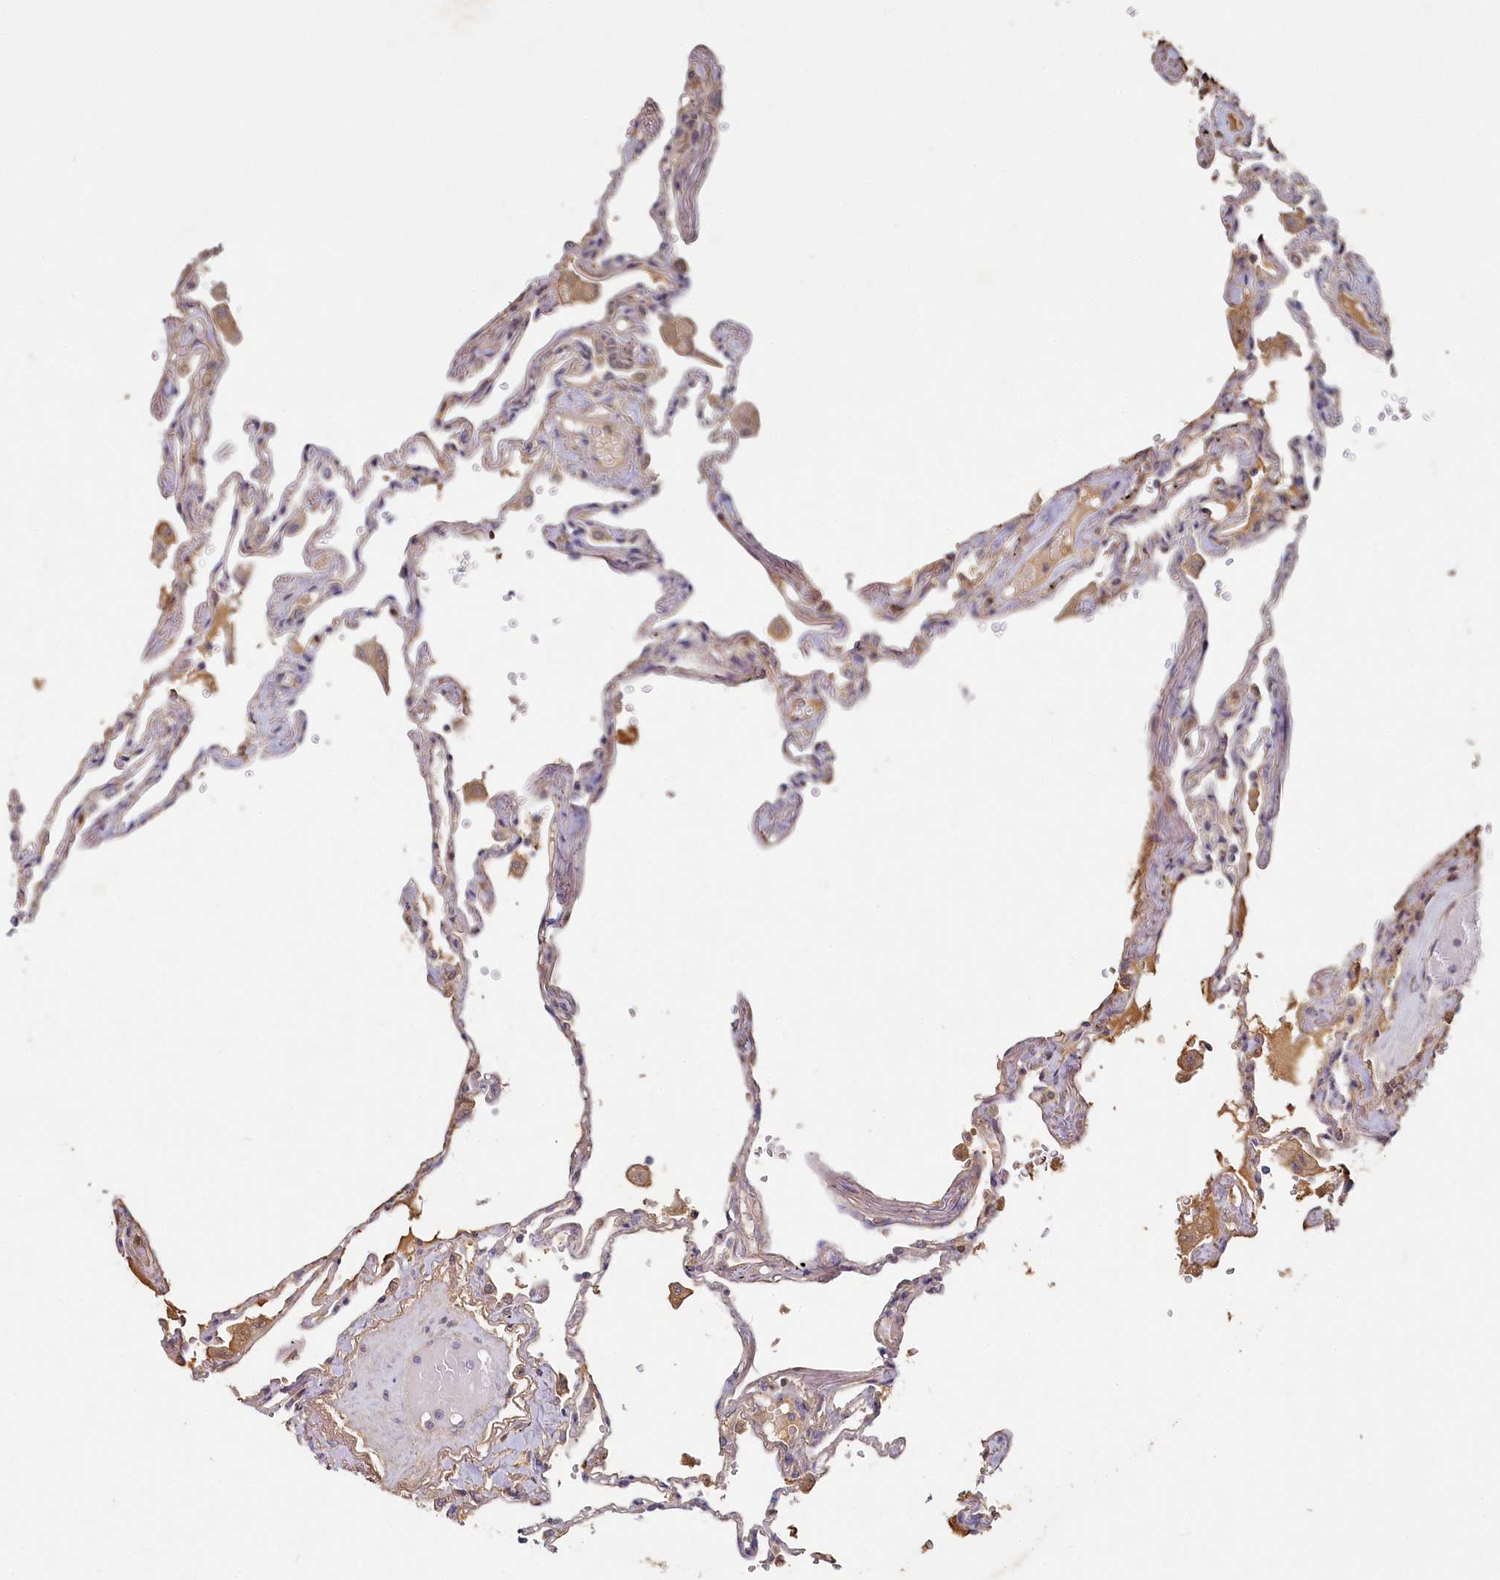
{"staining": {"intensity": "negative", "quantity": "none", "location": "none"}, "tissue": "lung", "cell_type": "Alveolar cells", "image_type": "normal", "snomed": [{"axis": "morphology", "description": "Normal tissue, NOS"}, {"axis": "topography", "description": "Lung"}], "caption": "DAB immunohistochemical staining of normal human lung displays no significant expression in alveolar cells. Nuclei are stained in blue.", "gene": "HERC3", "patient": {"sex": "female", "age": 67}}